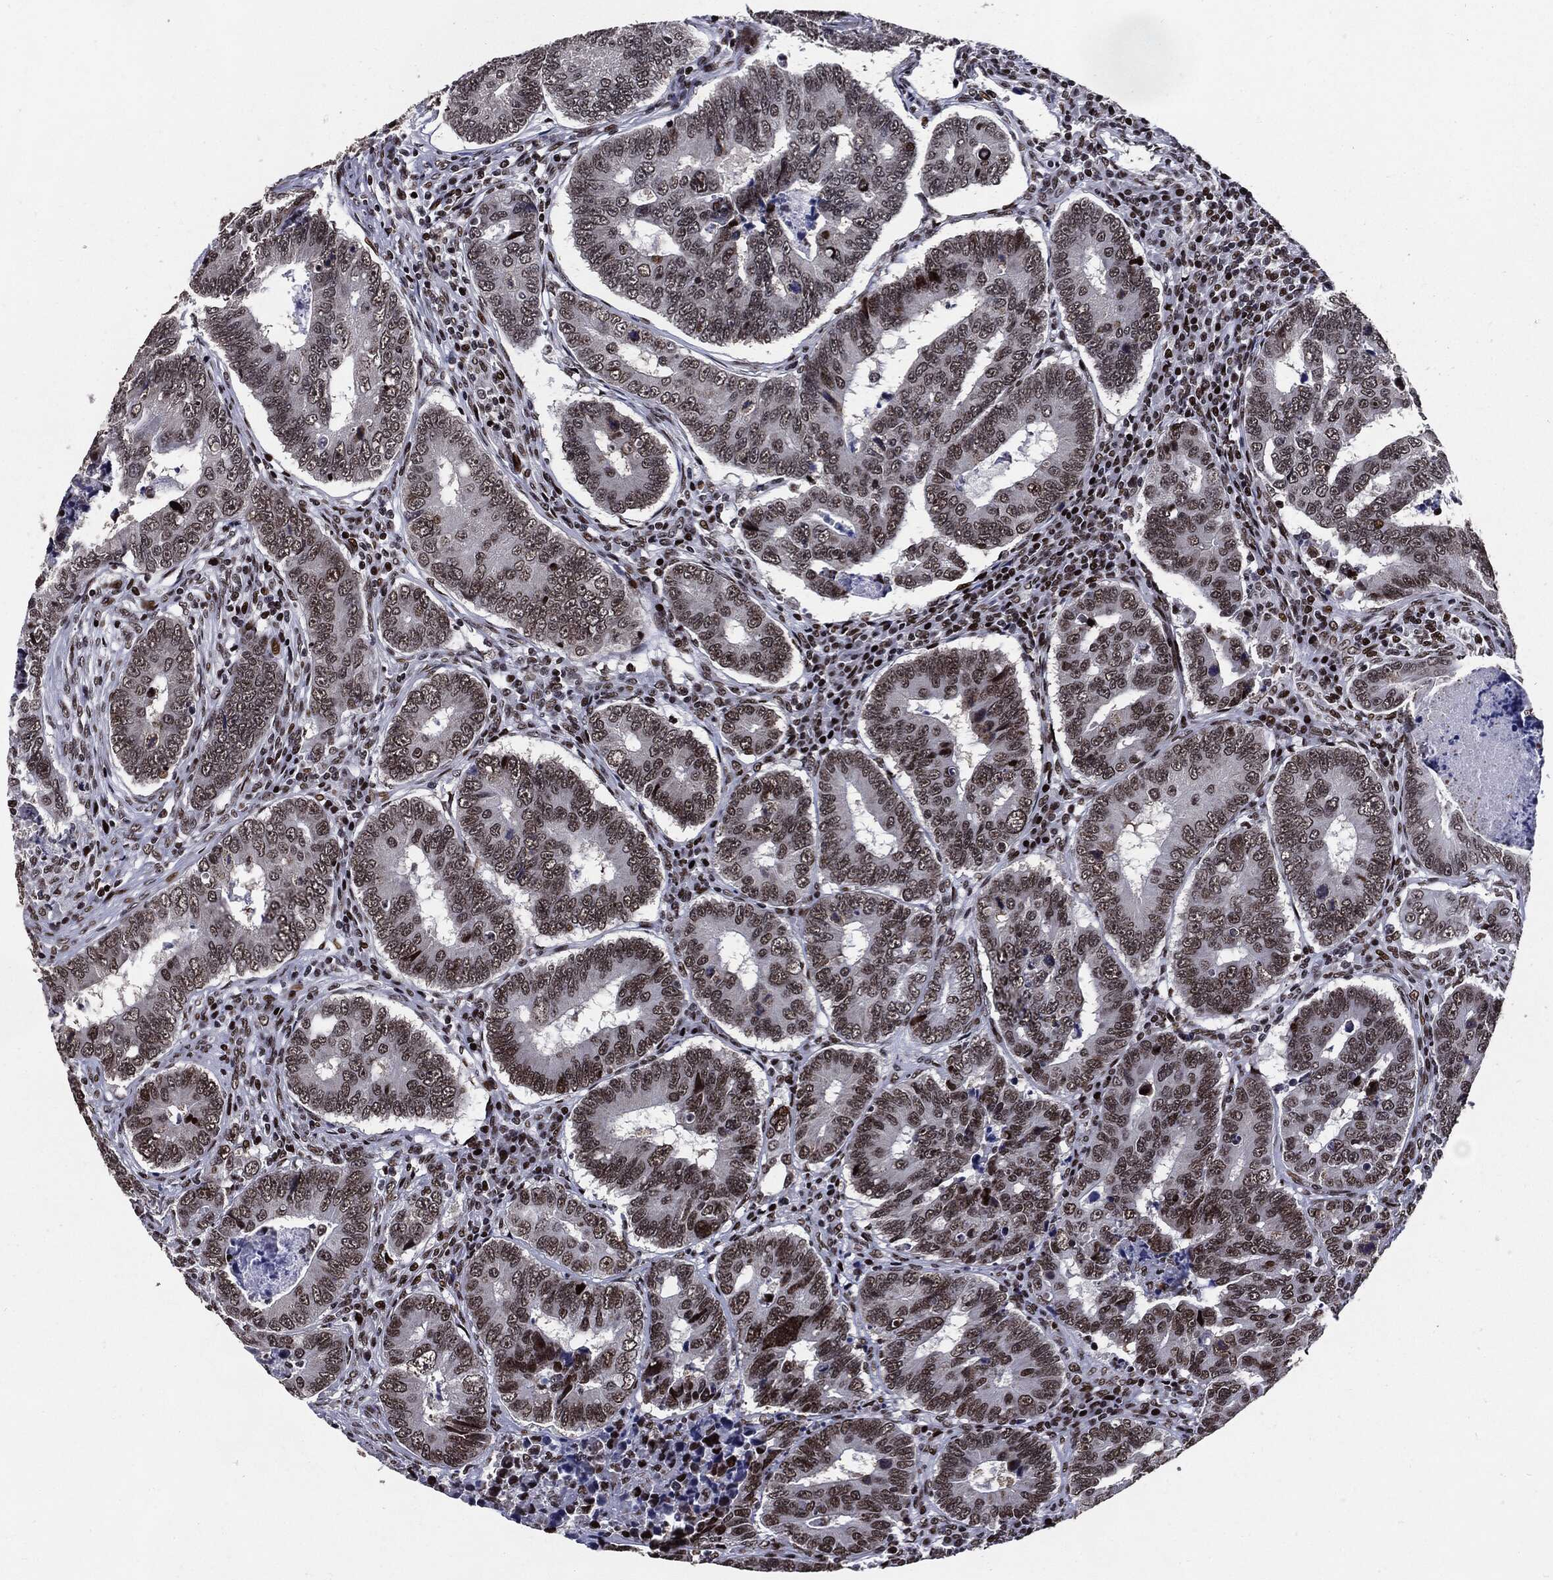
{"staining": {"intensity": "weak", "quantity": ">75%", "location": "nuclear"}, "tissue": "colorectal cancer", "cell_type": "Tumor cells", "image_type": "cancer", "snomed": [{"axis": "morphology", "description": "Adenocarcinoma, NOS"}, {"axis": "topography", "description": "Colon"}], "caption": "Colorectal adenocarcinoma stained with a protein marker displays weak staining in tumor cells.", "gene": "ZFP91", "patient": {"sex": "female", "age": 72}}